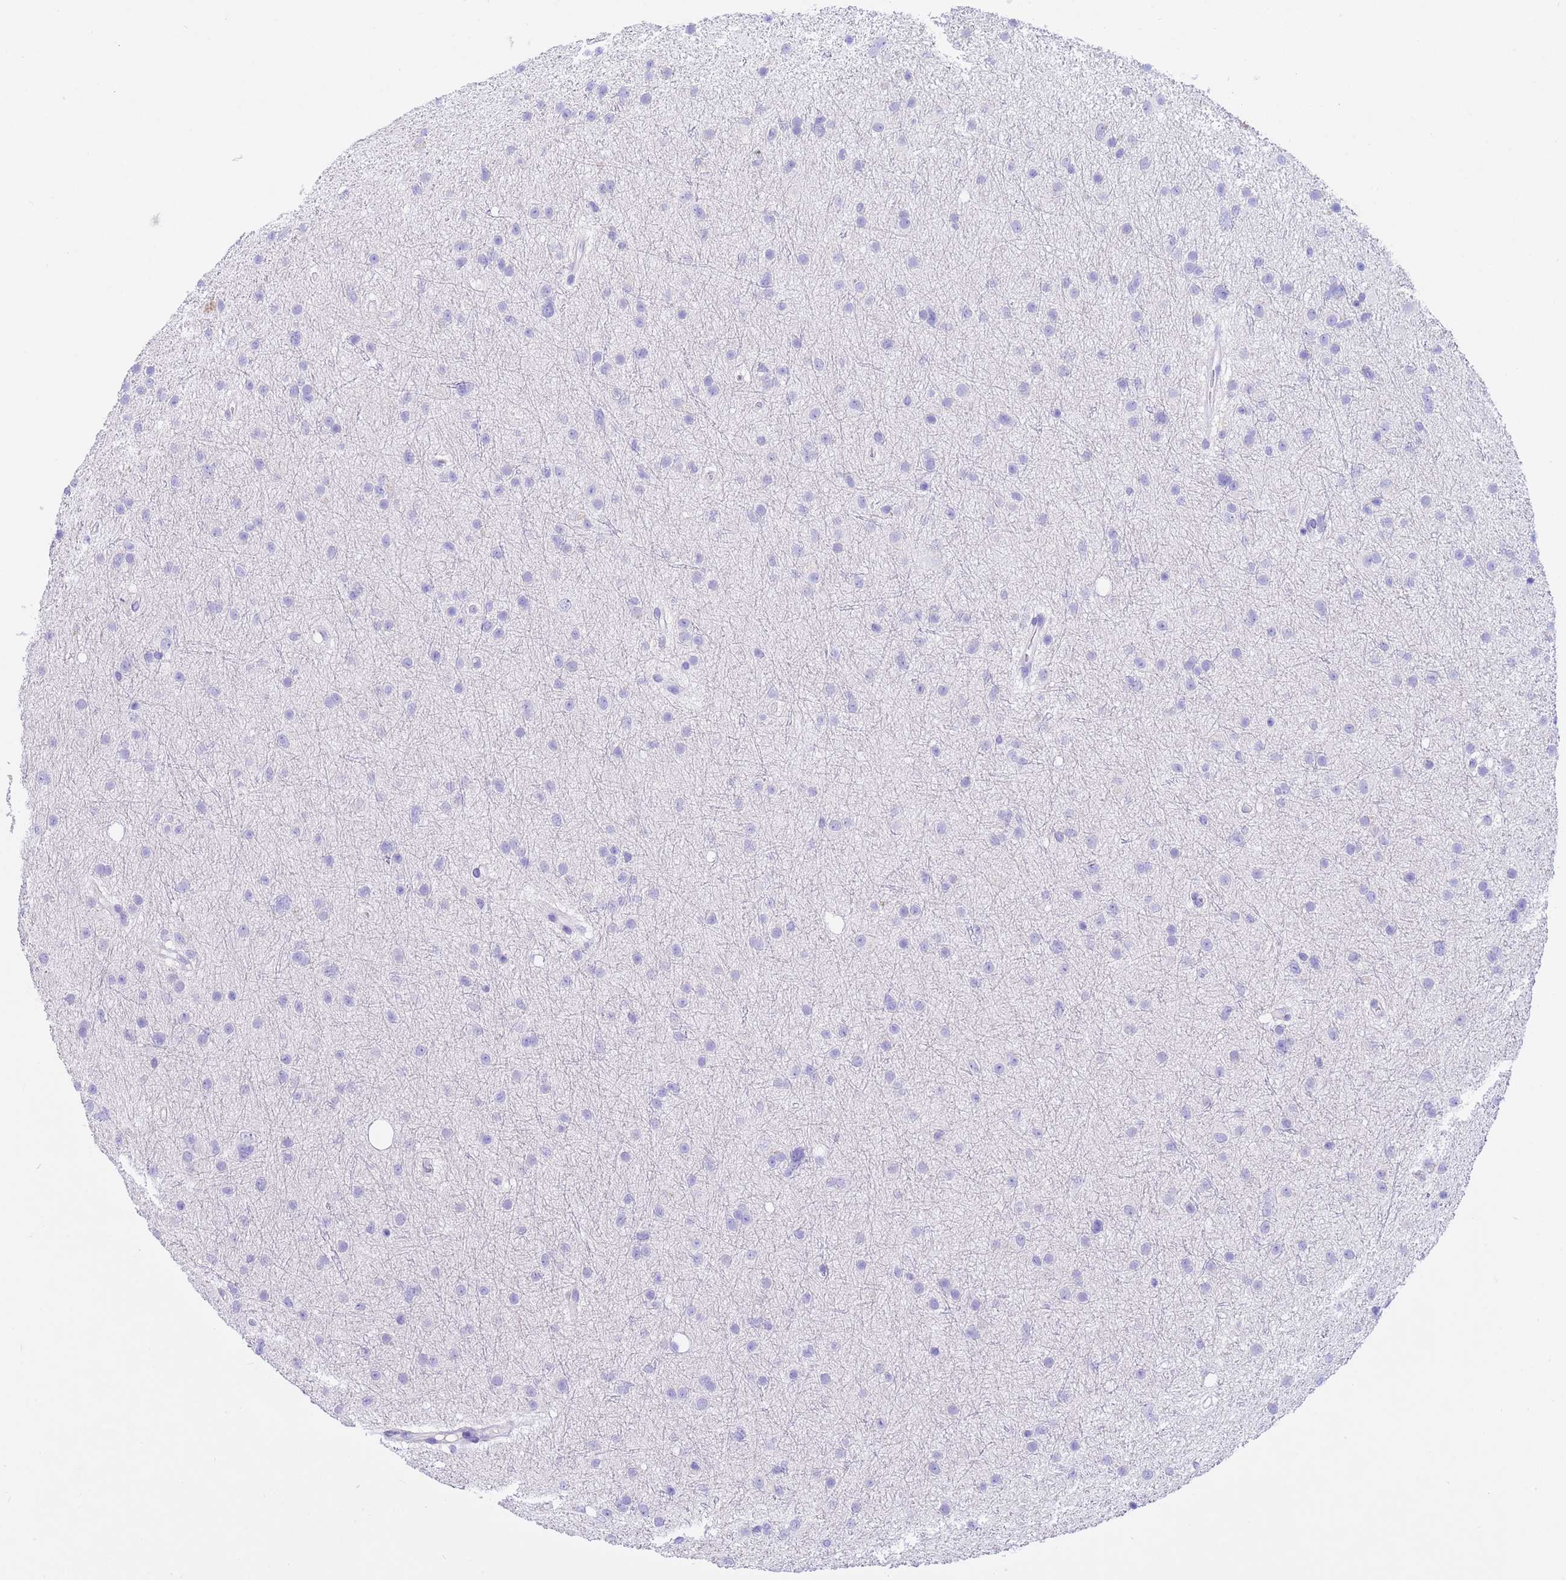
{"staining": {"intensity": "negative", "quantity": "none", "location": "none"}, "tissue": "glioma", "cell_type": "Tumor cells", "image_type": "cancer", "snomed": [{"axis": "morphology", "description": "Glioma, malignant, Low grade"}, {"axis": "topography", "description": "Cerebral cortex"}], "caption": "Tumor cells are negative for brown protein staining in glioma. Nuclei are stained in blue.", "gene": "CPB1", "patient": {"sex": "female", "age": 39}}